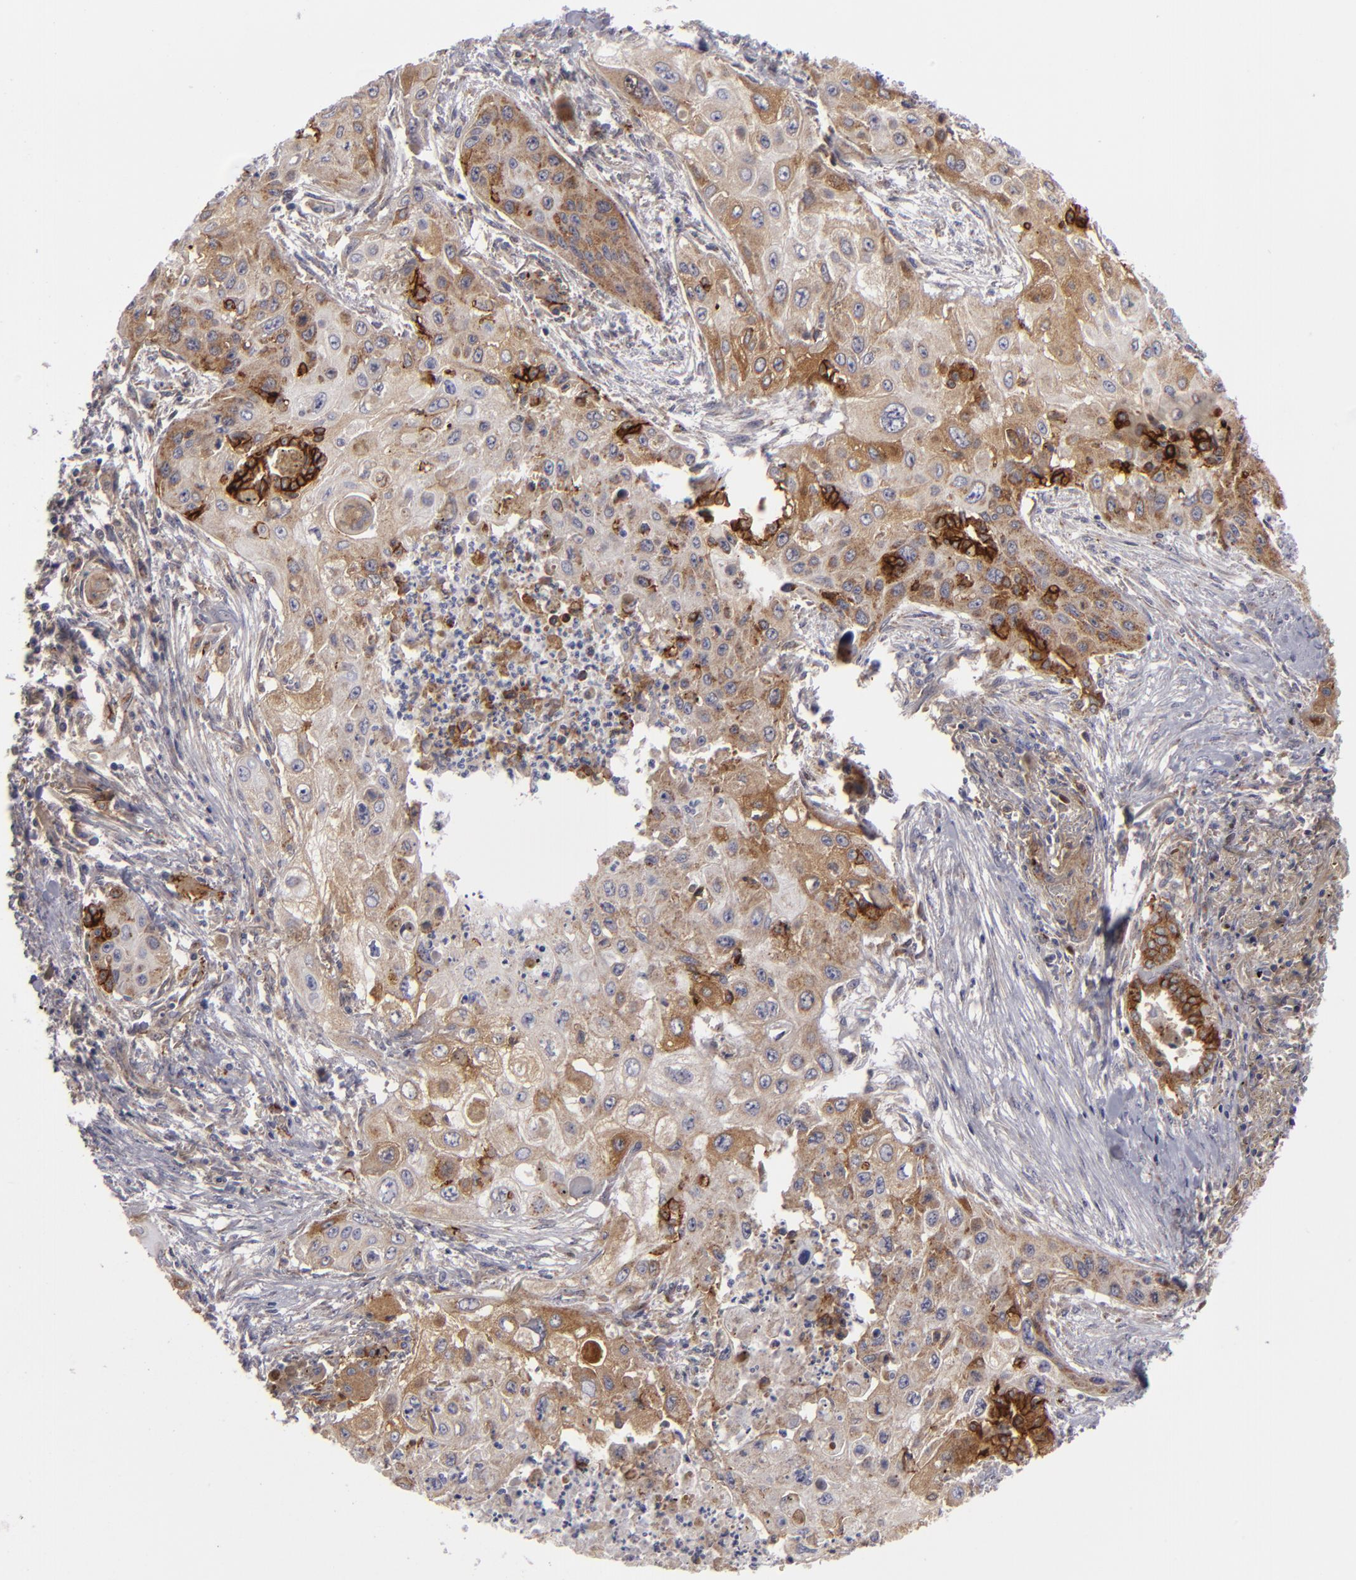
{"staining": {"intensity": "moderate", "quantity": "25%-75%", "location": "cytoplasmic/membranous"}, "tissue": "lung cancer", "cell_type": "Tumor cells", "image_type": "cancer", "snomed": [{"axis": "morphology", "description": "Squamous cell carcinoma, NOS"}, {"axis": "topography", "description": "Lung"}], "caption": "Immunohistochemical staining of human lung cancer (squamous cell carcinoma) reveals moderate cytoplasmic/membranous protein positivity in approximately 25%-75% of tumor cells. (Stains: DAB (3,3'-diaminobenzidine) in brown, nuclei in blue, Microscopy: brightfield microscopy at high magnification).", "gene": "ALCAM", "patient": {"sex": "male", "age": 71}}